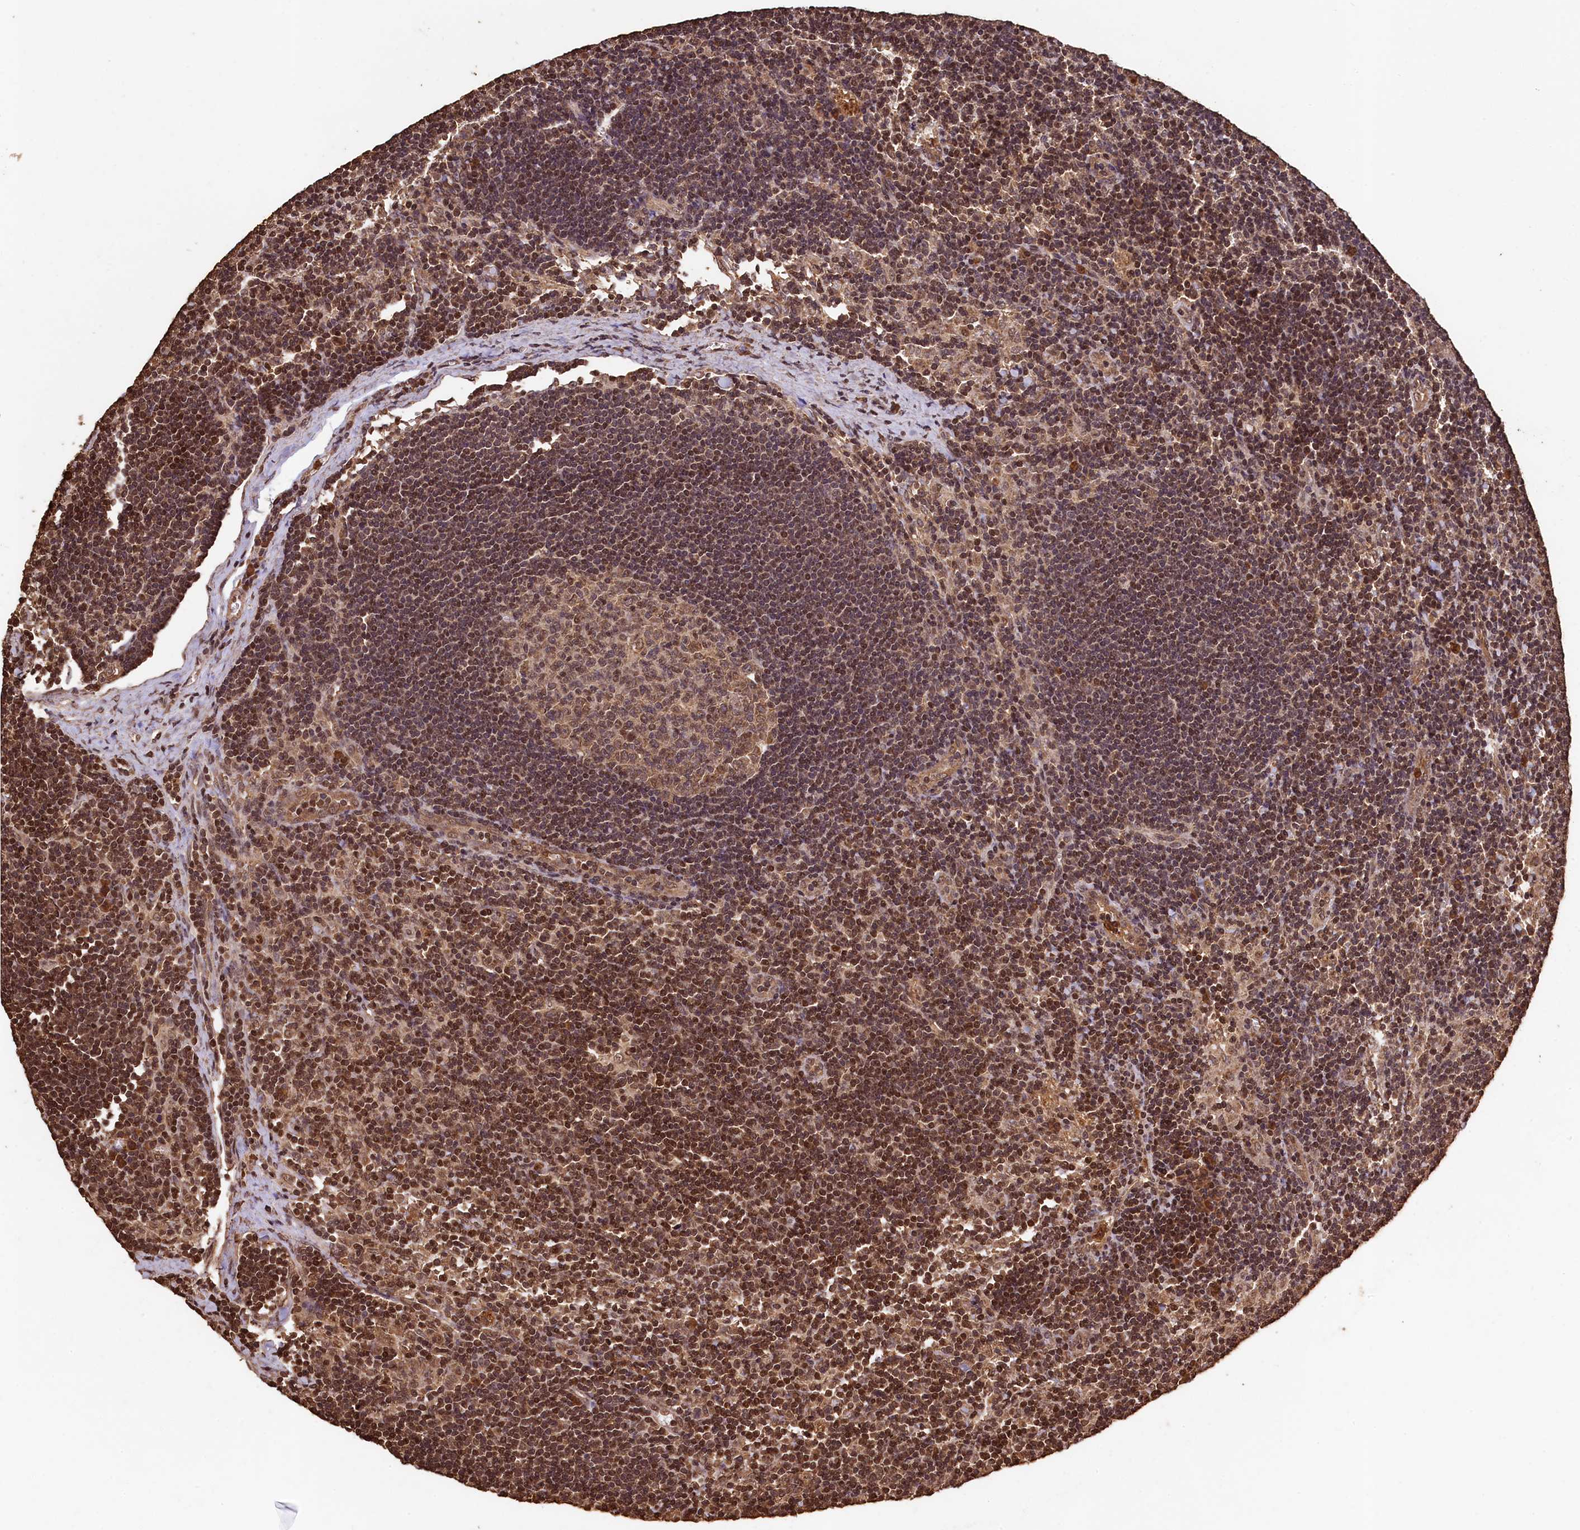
{"staining": {"intensity": "moderate", "quantity": ">75%", "location": "cytoplasmic/membranous,nuclear"}, "tissue": "lymph node", "cell_type": "Germinal center cells", "image_type": "normal", "snomed": [{"axis": "morphology", "description": "Normal tissue, NOS"}, {"axis": "topography", "description": "Lymph node"}], "caption": "This micrograph demonstrates IHC staining of benign human lymph node, with medium moderate cytoplasmic/membranous,nuclear staining in approximately >75% of germinal center cells.", "gene": "CEP57L1", "patient": {"sex": "male", "age": 24}}